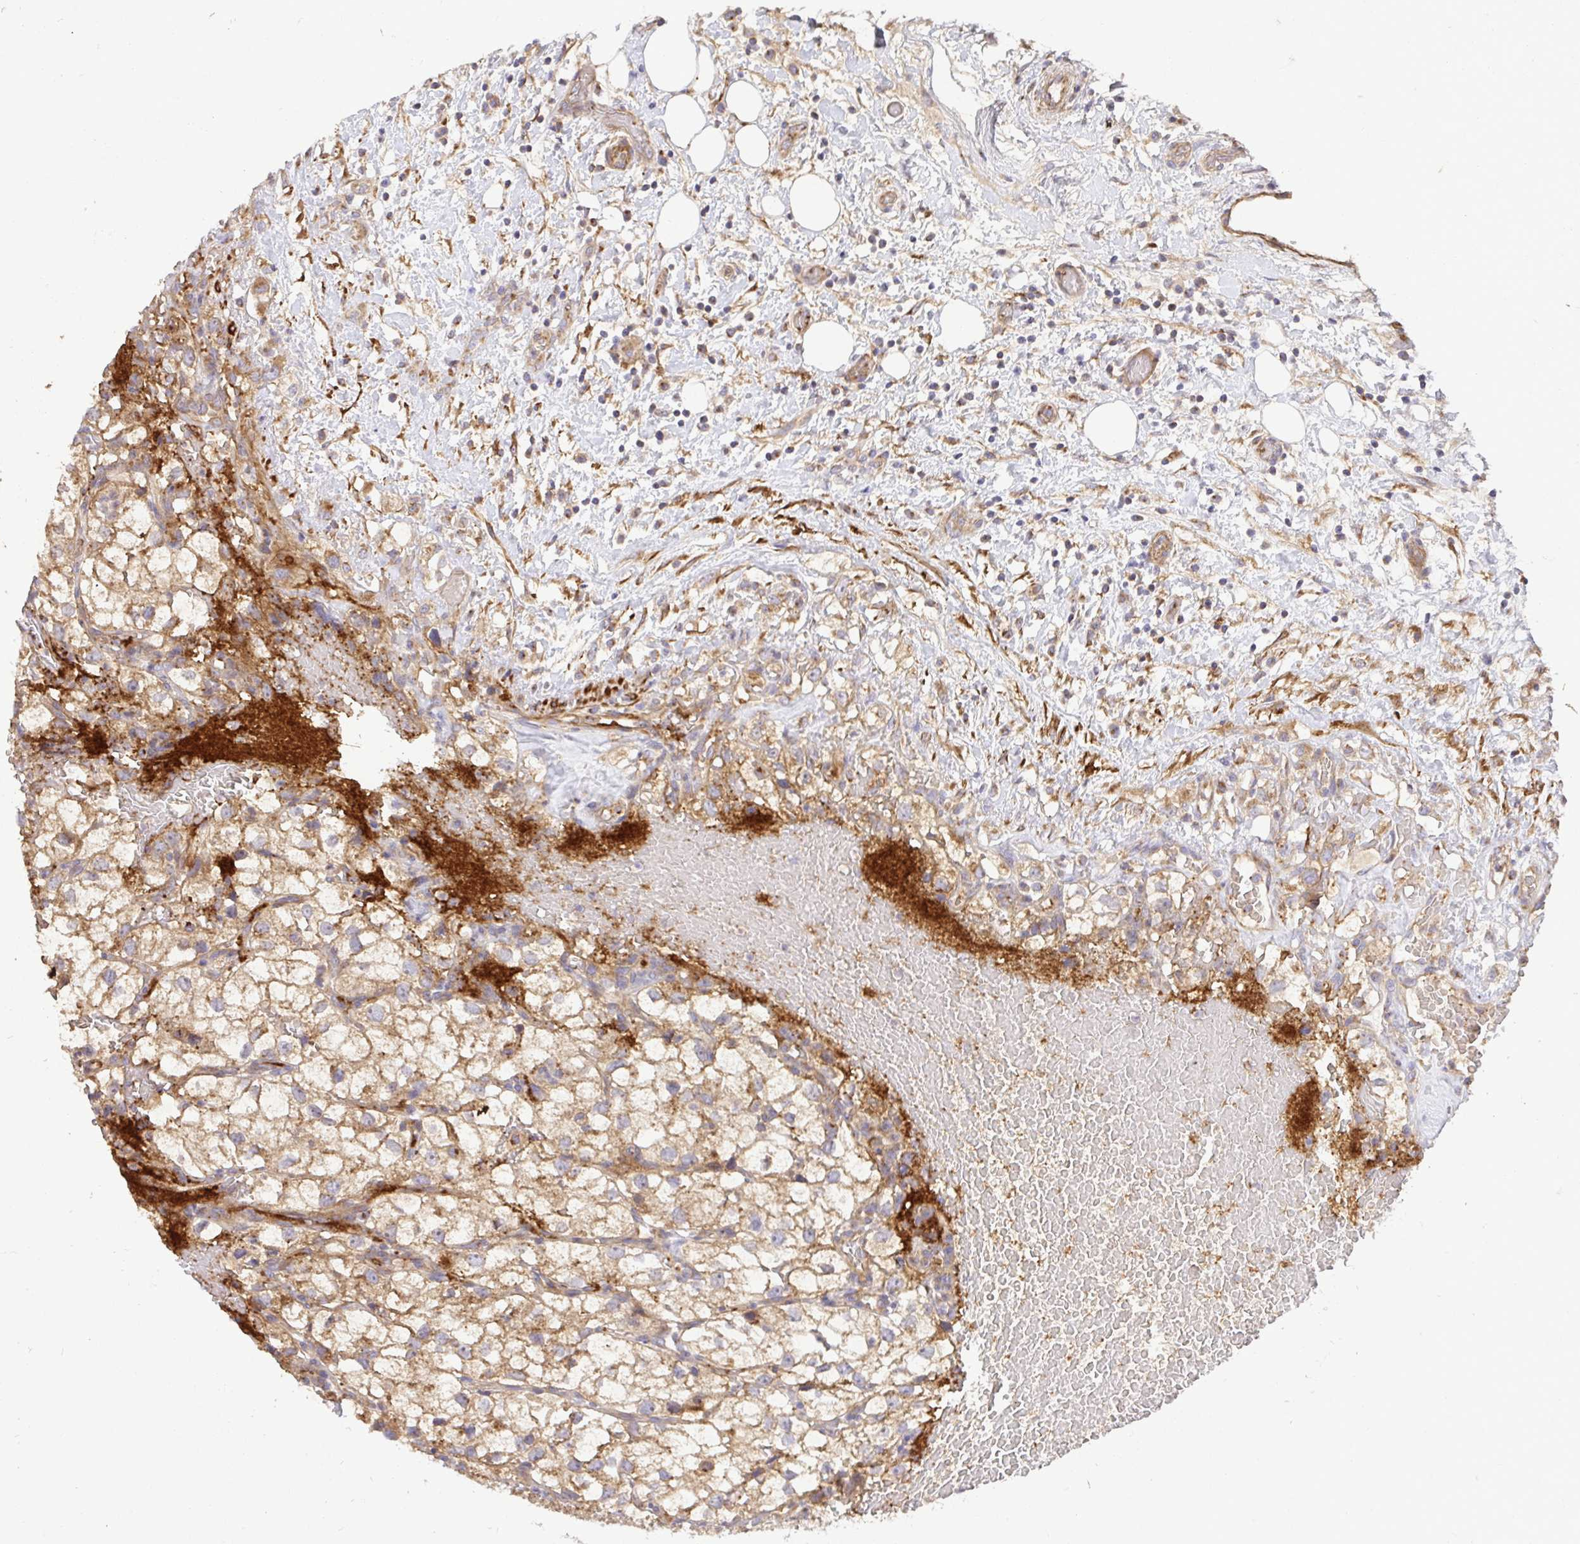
{"staining": {"intensity": "moderate", "quantity": ">75%", "location": "cytoplasmic/membranous"}, "tissue": "renal cancer", "cell_type": "Tumor cells", "image_type": "cancer", "snomed": [{"axis": "morphology", "description": "Adenocarcinoma, NOS"}, {"axis": "topography", "description": "Kidney"}], "caption": "Protein analysis of renal cancer (adenocarcinoma) tissue demonstrates moderate cytoplasmic/membranous positivity in about >75% of tumor cells. (DAB (3,3'-diaminobenzidine) IHC, brown staining for protein, blue staining for nuclei).", "gene": "TM9SF4", "patient": {"sex": "male", "age": 59}}